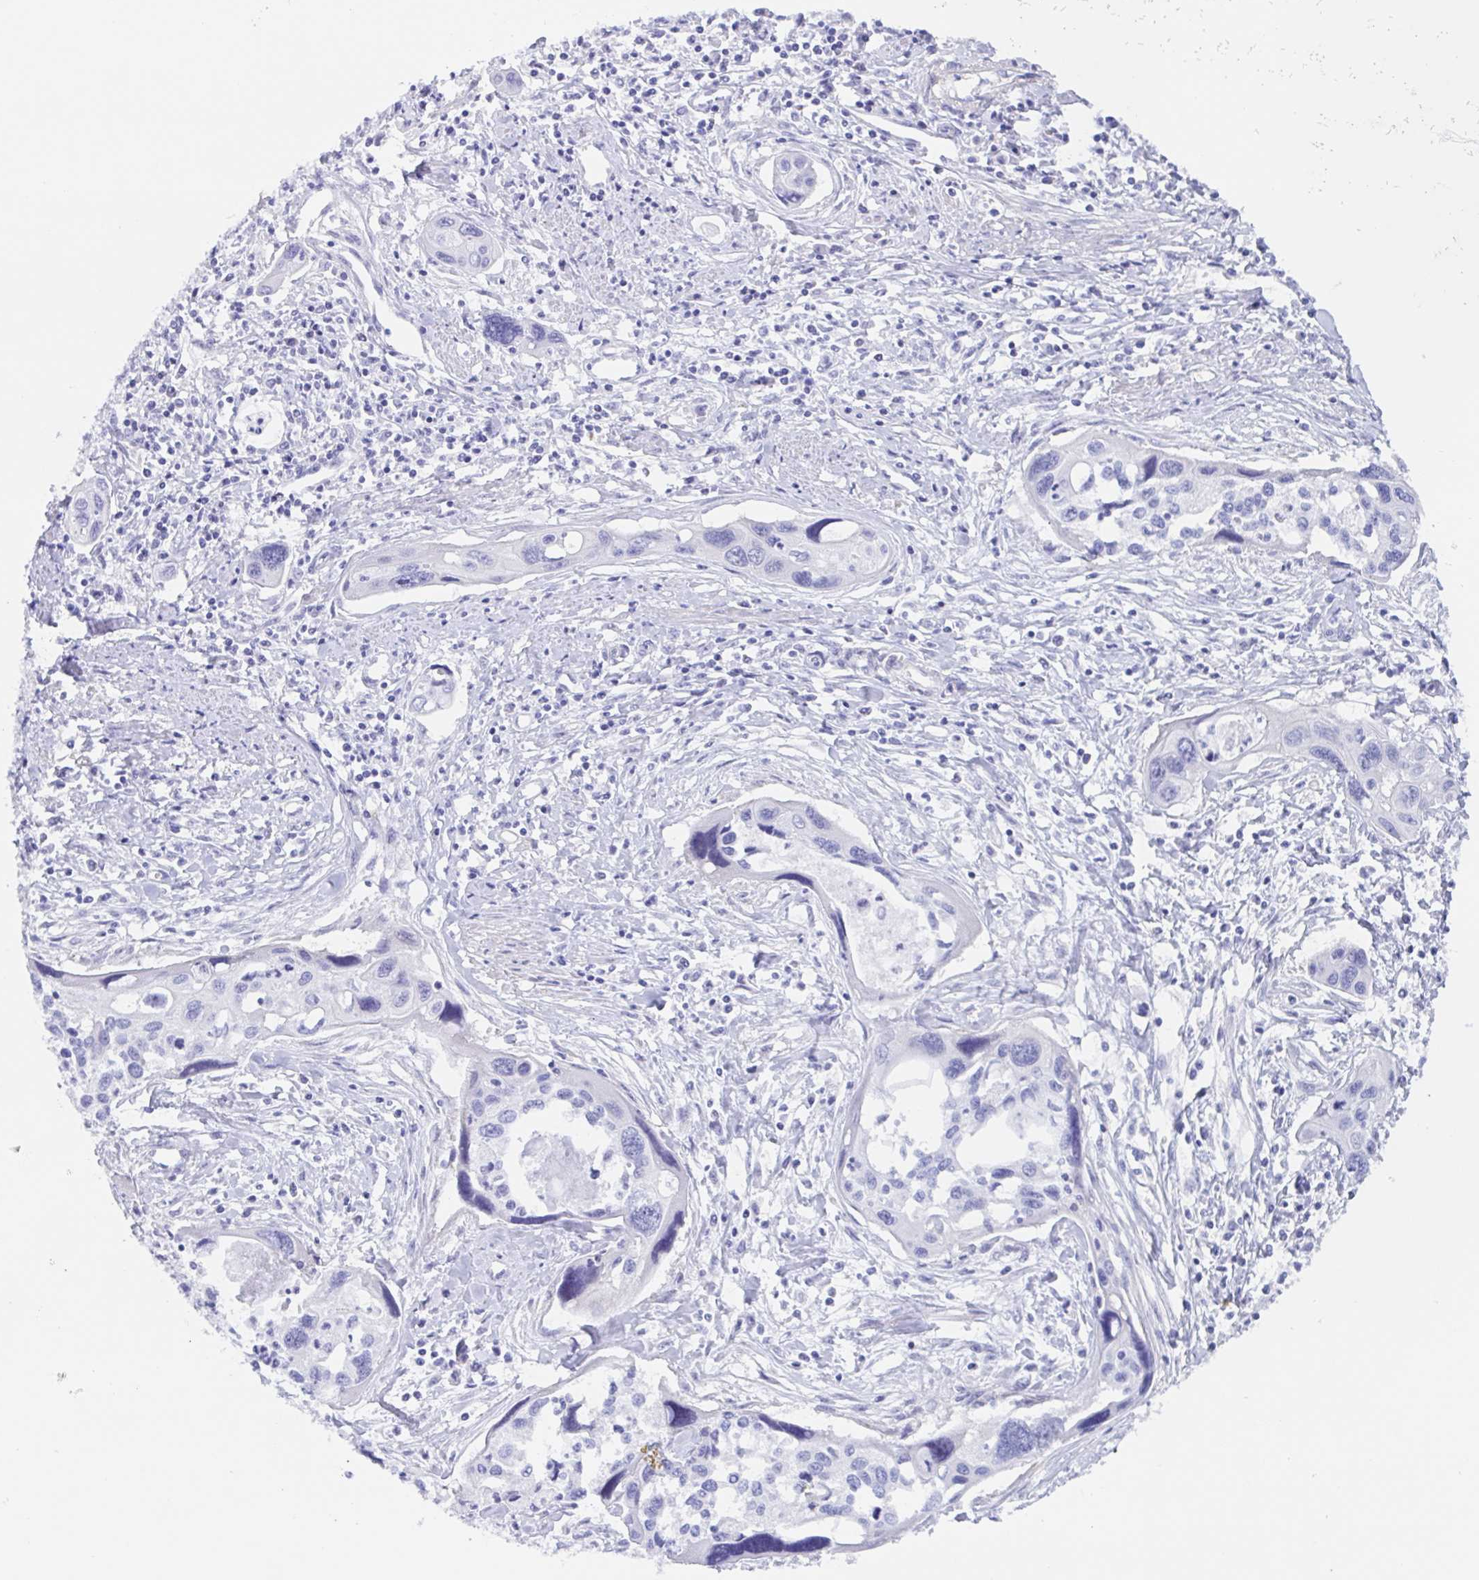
{"staining": {"intensity": "negative", "quantity": "none", "location": "none"}, "tissue": "cervical cancer", "cell_type": "Tumor cells", "image_type": "cancer", "snomed": [{"axis": "morphology", "description": "Squamous cell carcinoma, NOS"}, {"axis": "topography", "description": "Cervix"}], "caption": "An immunohistochemistry photomicrograph of cervical cancer is shown. There is no staining in tumor cells of cervical cancer.", "gene": "MUCL3", "patient": {"sex": "female", "age": 31}}